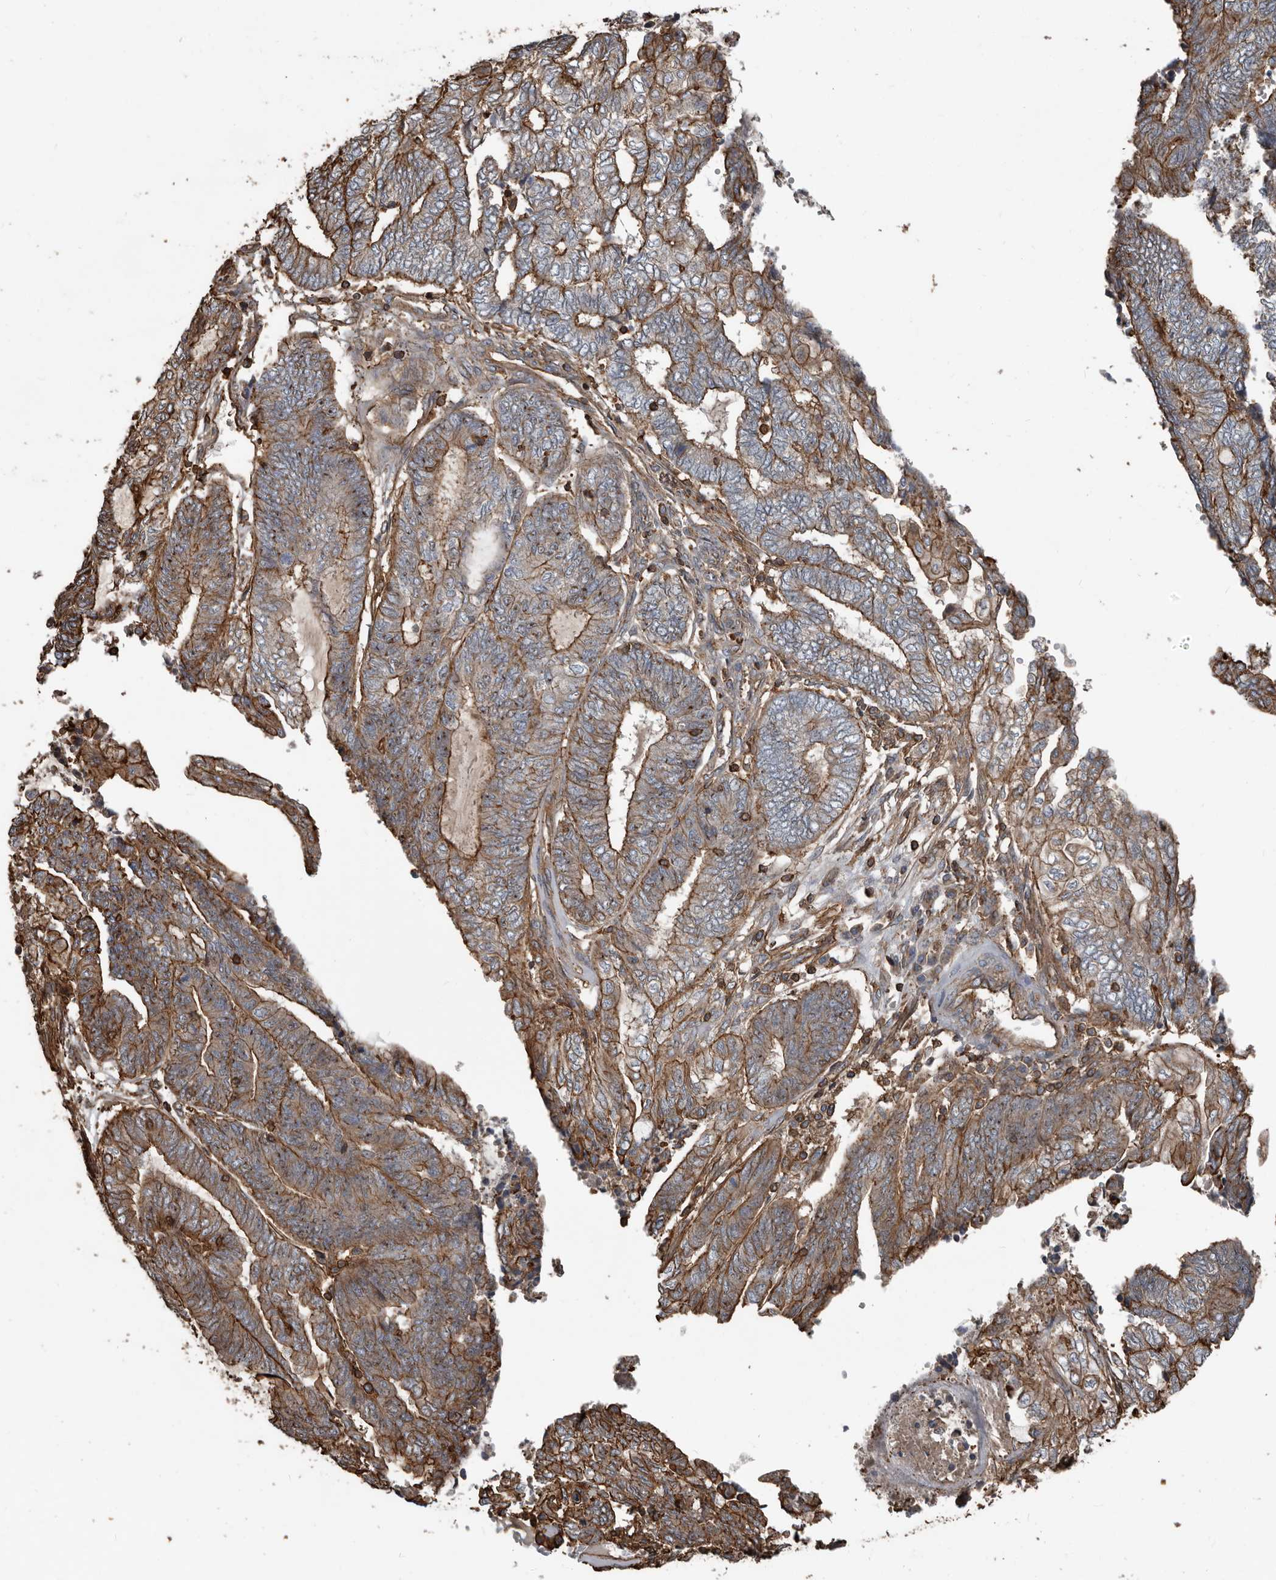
{"staining": {"intensity": "strong", "quantity": "25%-75%", "location": "cytoplasmic/membranous"}, "tissue": "endometrial cancer", "cell_type": "Tumor cells", "image_type": "cancer", "snomed": [{"axis": "morphology", "description": "Adenocarcinoma, NOS"}, {"axis": "topography", "description": "Uterus"}, {"axis": "topography", "description": "Endometrium"}], "caption": "There is high levels of strong cytoplasmic/membranous staining in tumor cells of endometrial cancer, as demonstrated by immunohistochemical staining (brown color).", "gene": "DENND6B", "patient": {"sex": "female", "age": 70}}